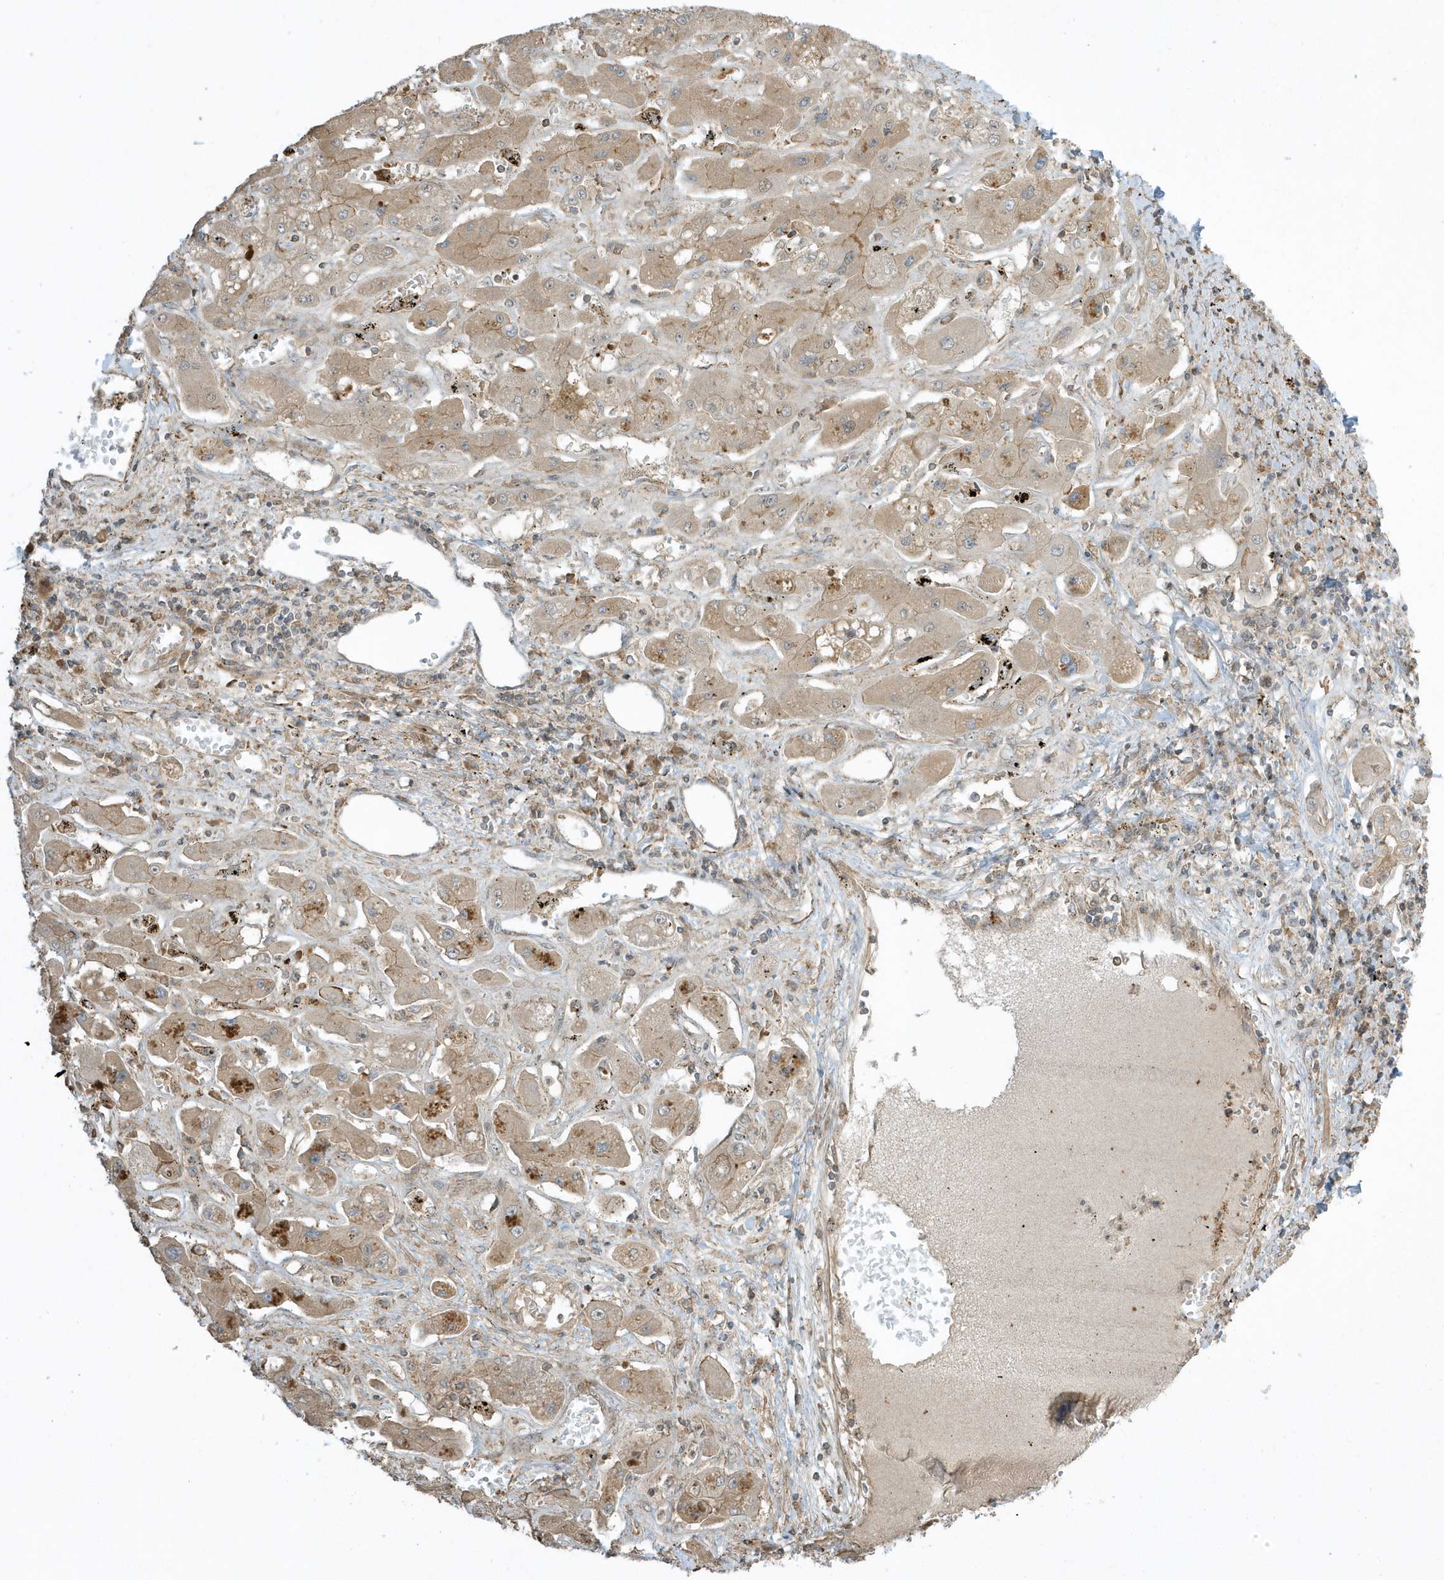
{"staining": {"intensity": "weak", "quantity": ">75%", "location": "cytoplasmic/membranous"}, "tissue": "liver cancer", "cell_type": "Tumor cells", "image_type": "cancer", "snomed": [{"axis": "morphology", "description": "Cholangiocarcinoma"}, {"axis": "topography", "description": "Liver"}], "caption": "High-magnification brightfield microscopy of liver cancer stained with DAB (brown) and counterstained with hematoxylin (blue). tumor cells exhibit weak cytoplasmic/membranous expression is seen in approximately>75% of cells.", "gene": "ZBTB8A", "patient": {"sex": "male", "age": 67}}